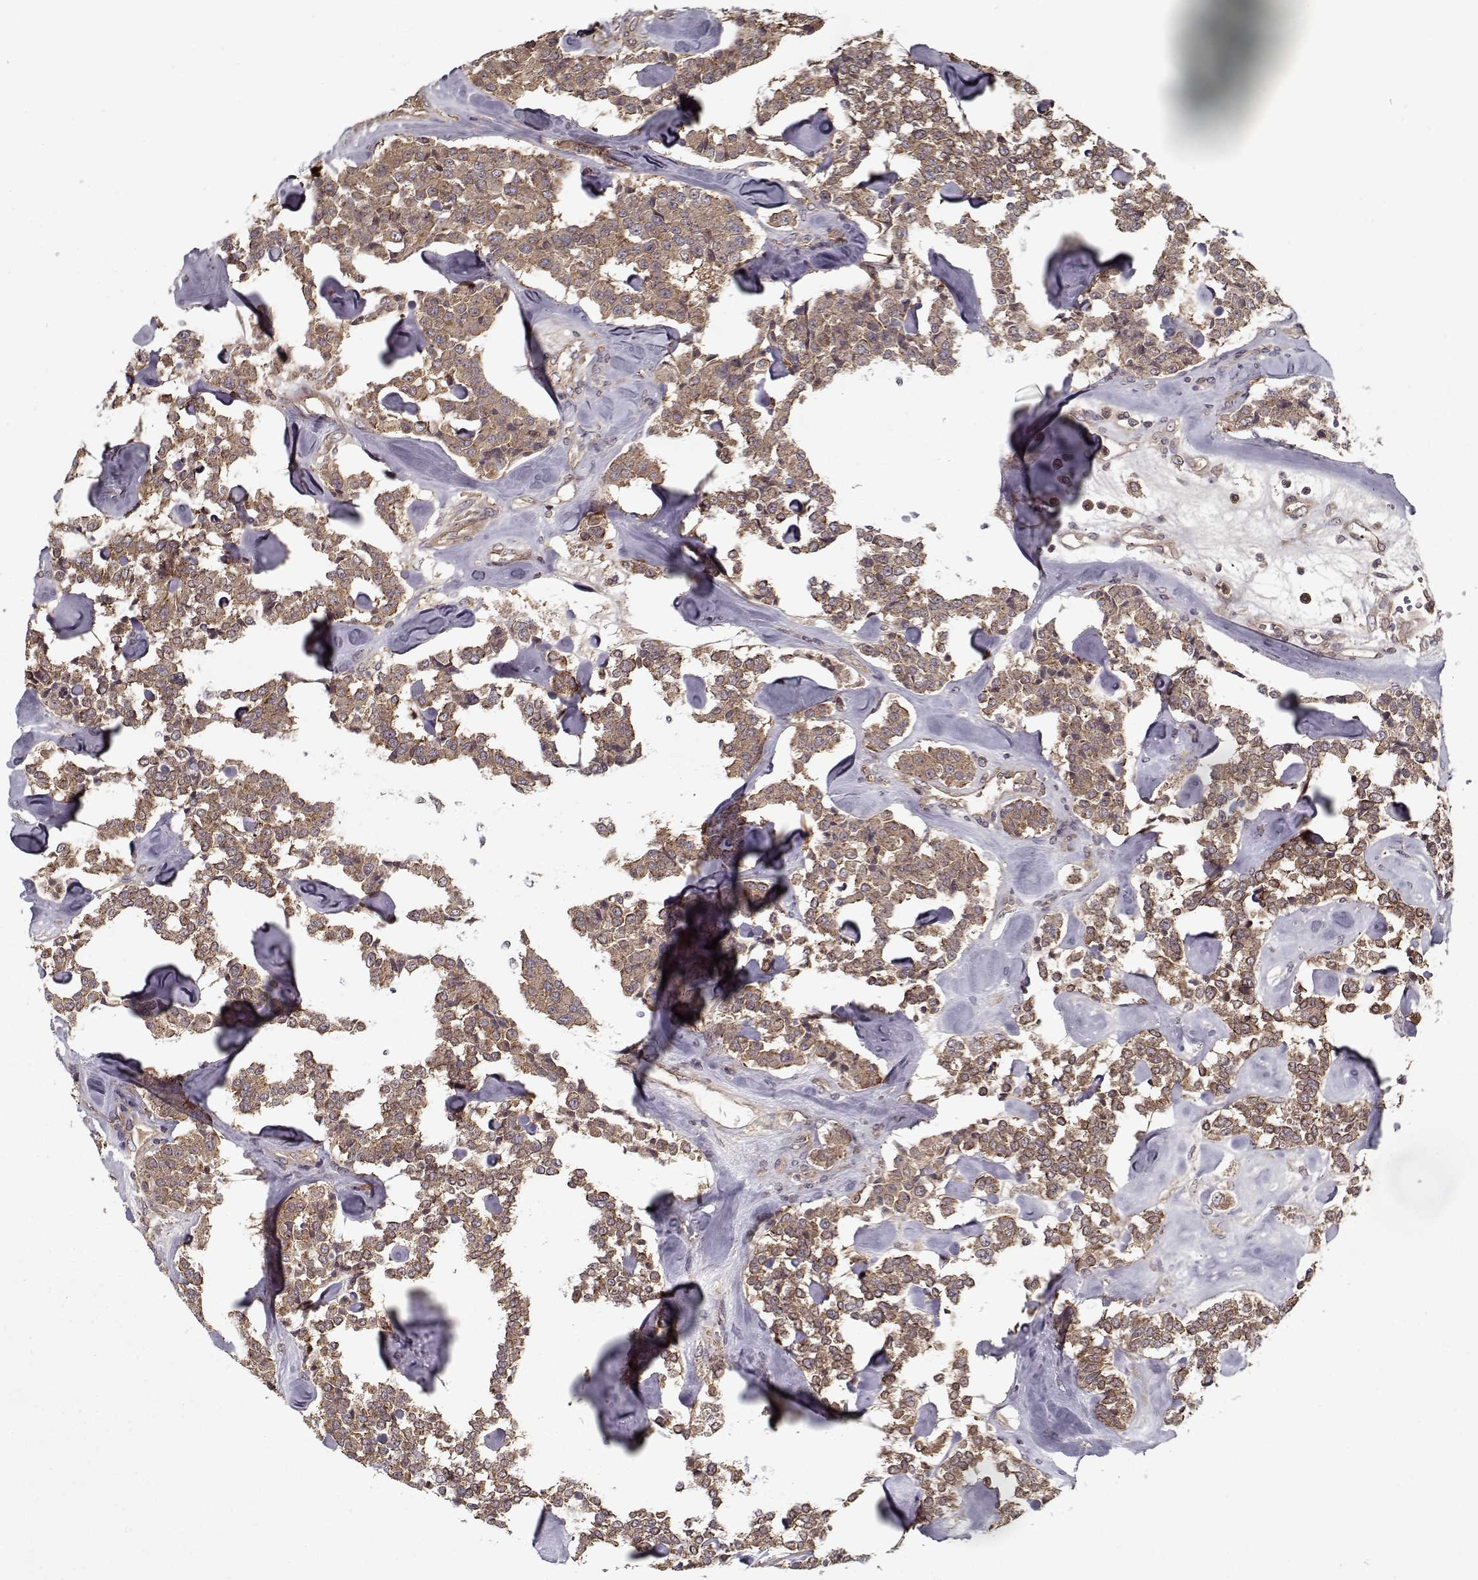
{"staining": {"intensity": "moderate", "quantity": ">75%", "location": "cytoplasmic/membranous"}, "tissue": "carcinoid", "cell_type": "Tumor cells", "image_type": "cancer", "snomed": [{"axis": "morphology", "description": "Carcinoid, malignant, NOS"}, {"axis": "topography", "description": "Pancreas"}], "caption": "Immunohistochemistry (IHC) (DAB (3,3'-diaminobenzidine)) staining of human carcinoid demonstrates moderate cytoplasmic/membranous protein positivity in approximately >75% of tumor cells. (Stains: DAB in brown, nuclei in blue, Microscopy: brightfield microscopy at high magnification).", "gene": "PPP1R12A", "patient": {"sex": "male", "age": 41}}